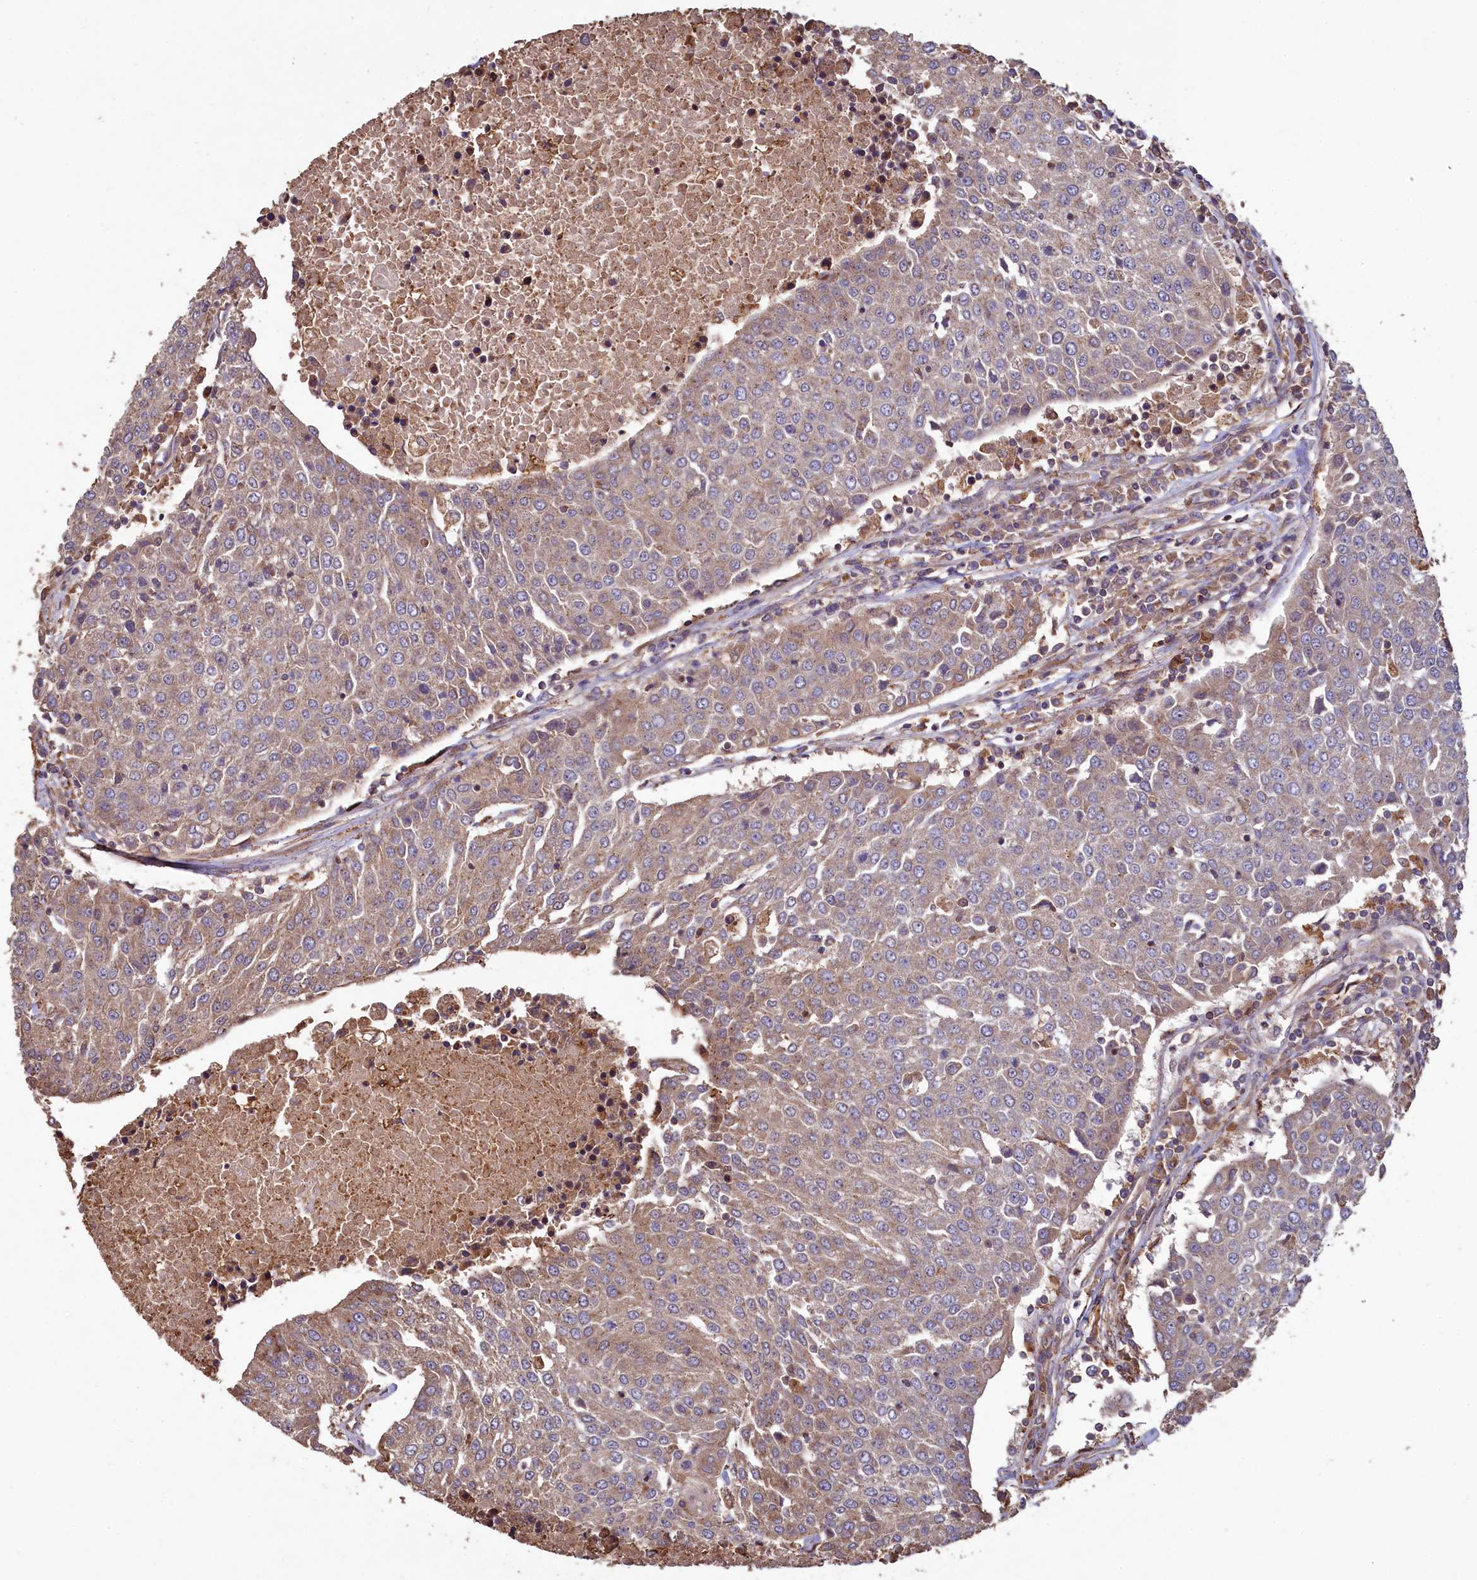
{"staining": {"intensity": "weak", "quantity": "25%-75%", "location": "cytoplasmic/membranous"}, "tissue": "urothelial cancer", "cell_type": "Tumor cells", "image_type": "cancer", "snomed": [{"axis": "morphology", "description": "Urothelial carcinoma, High grade"}, {"axis": "topography", "description": "Urinary bladder"}], "caption": "DAB (3,3'-diaminobenzidine) immunohistochemical staining of human urothelial cancer demonstrates weak cytoplasmic/membranous protein positivity in approximately 25%-75% of tumor cells. (DAB (3,3'-diaminobenzidine) IHC, brown staining for protein, blue staining for nuclei).", "gene": "TMEM98", "patient": {"sex": "female", "age": 85}}